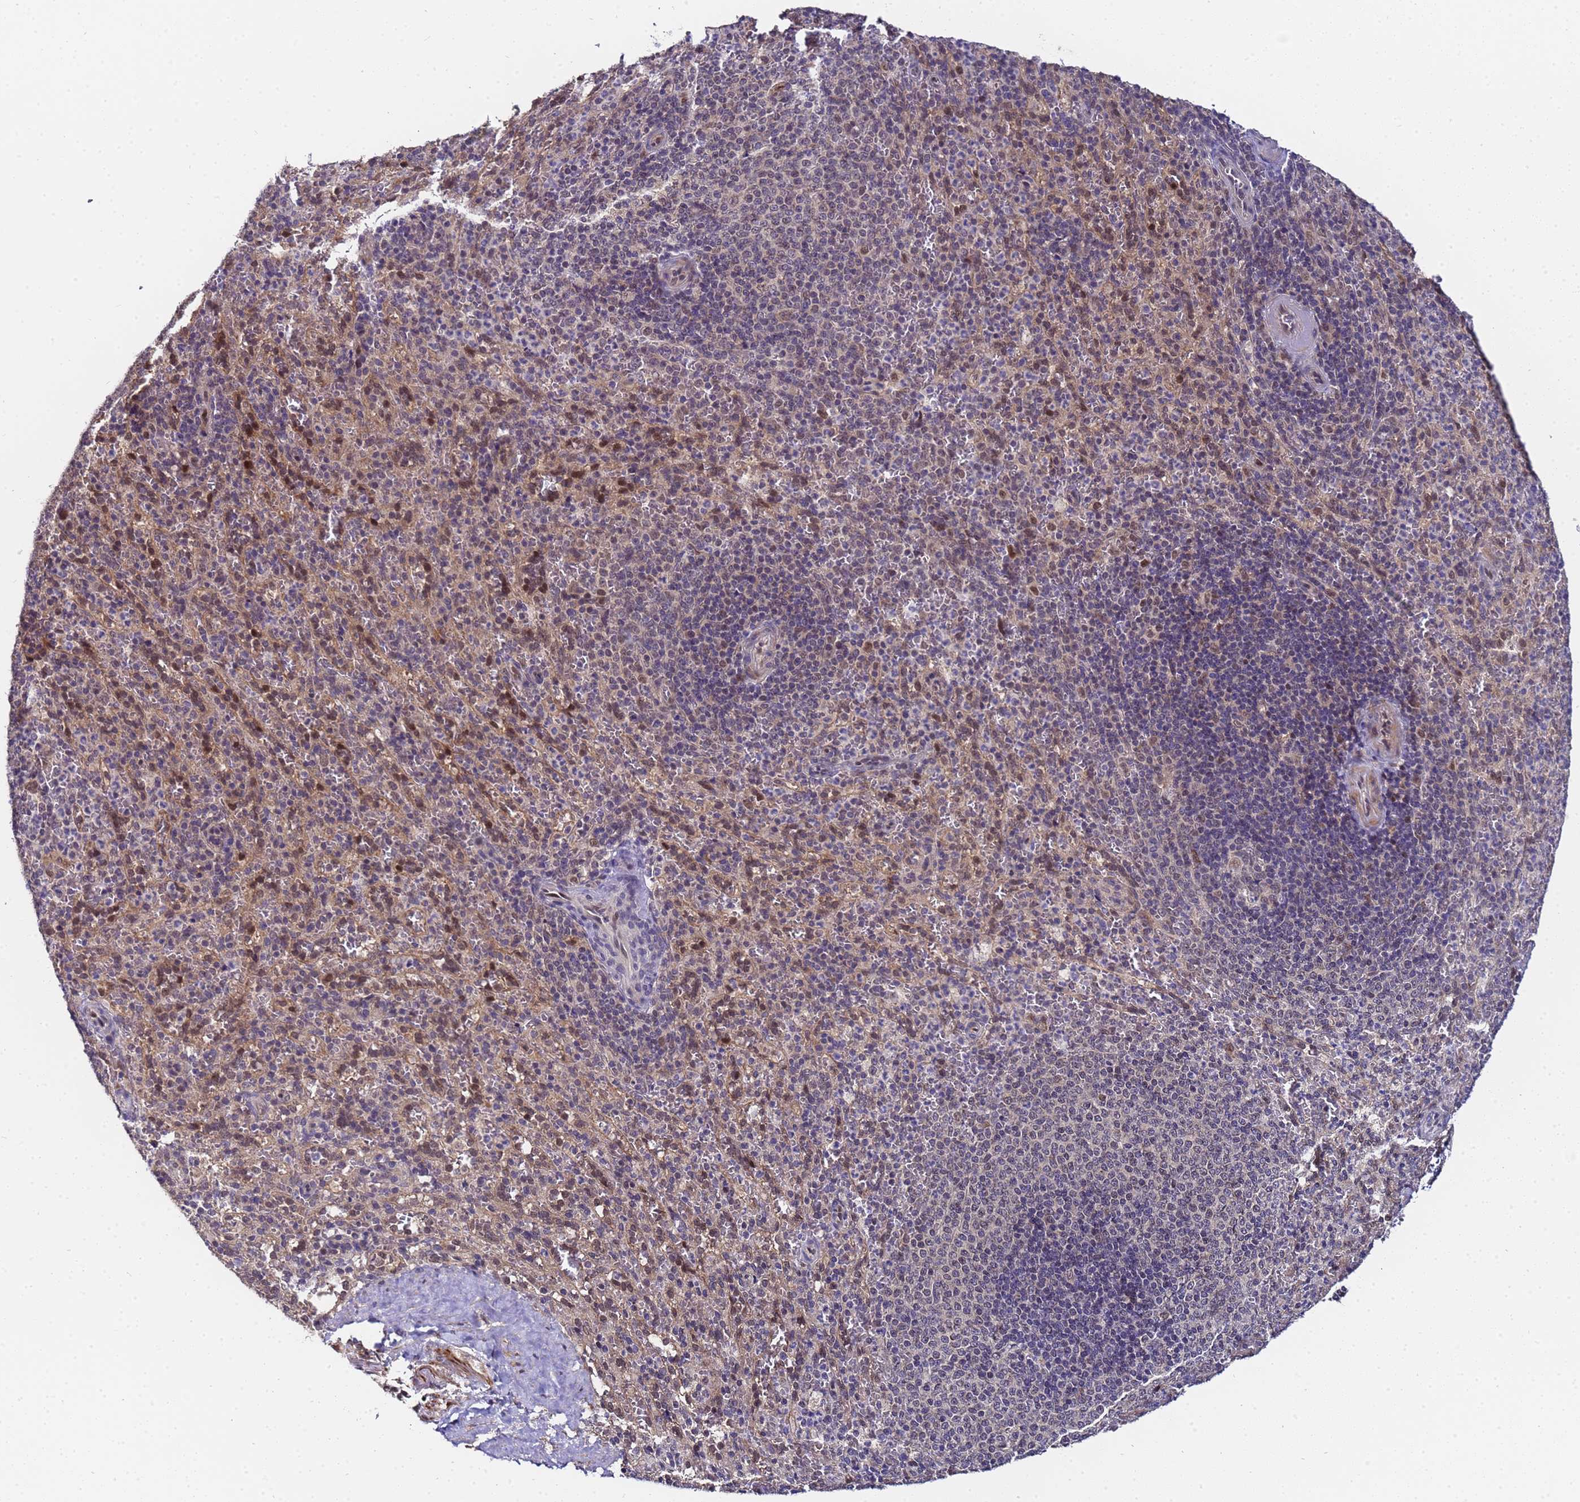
{"staining": {"intensity": "weak", "quantity": "<25%", "location": "nuclear"}, "tissue": "spleen", "cell_type": "Cells in red pulp", "image_type": "normal", "snomed": [{"axis": "morphology", "description": "Normal tissue, NOS"}, {"axis": "topography", "description": "Spleen"}], "caption": "A high-resolution micrograph shows immunohistochemistry (IHC) staining of normal spleen, which shows no significant staining in cells in red pulp. Brightfield microscopy of IHC stained with DAB (brown) and hematoxylin (blue), captured at high magnification.", "gene": "ANAPC13", "patient": {"sex": "female", "age": 21}}